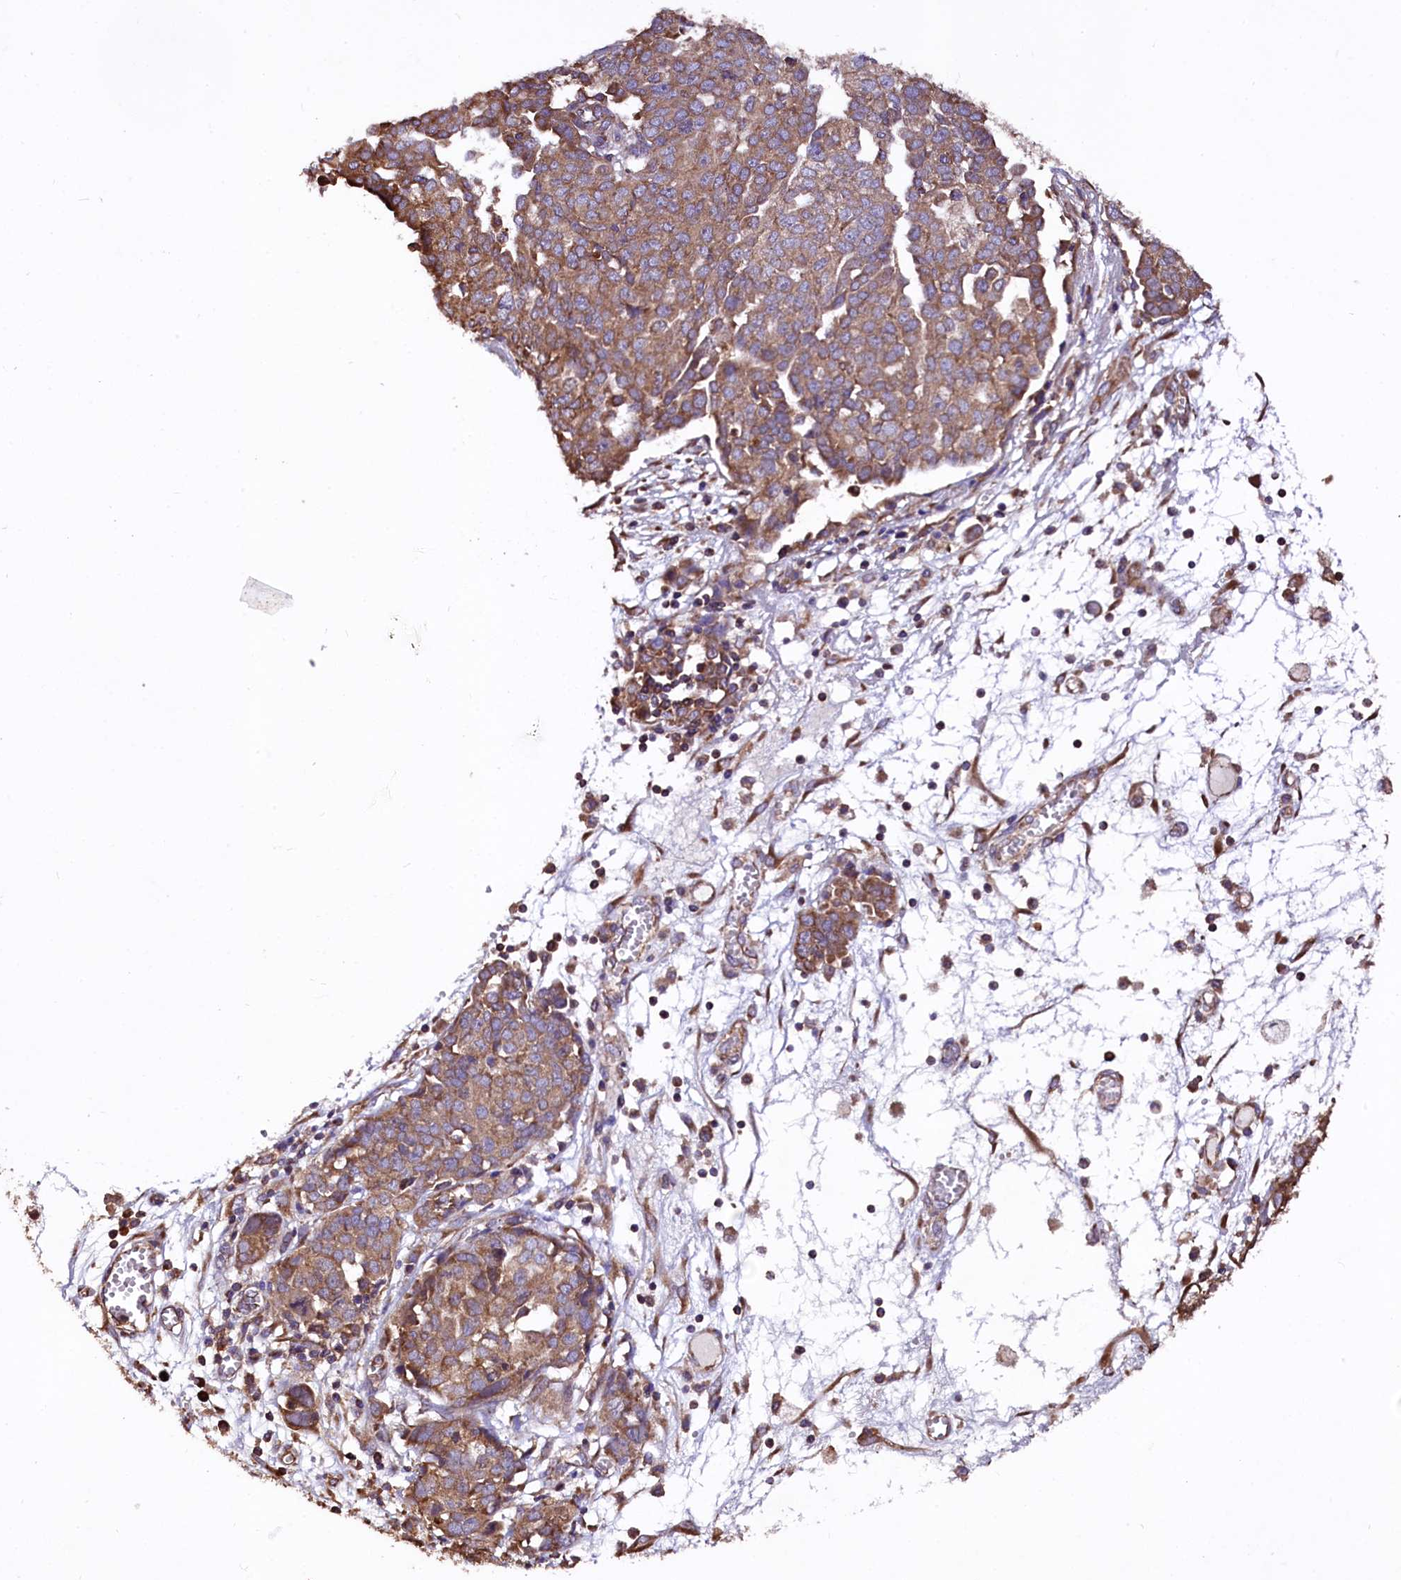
{"staining": {"intensity": "moderate", "quantity": ">75%", "location": "cytoplasmic/membranous"}, "tissue": "ovarian cancer", "cell_type": "Tumor cells", "image_type": "cancer", "snomed": [{"axis": "morphology", "description": "Cystadenocarcinoma, serous, NOS"}, {"axis": "topography", "description": "Soft tissue"}, {"axis": "topography", "description": "Ovary"}], "caption": "Serous cystadenocarcinoma (ovarian) stained with IHC shows moderate cytoplasmic/membranous expression in approximately >75% of tumor cells. (brown staining indicates protein expression, while blue staining denotes nuclei).", "gene": "LRSAM1", "patient": {"sex": "female", "age": 57}}